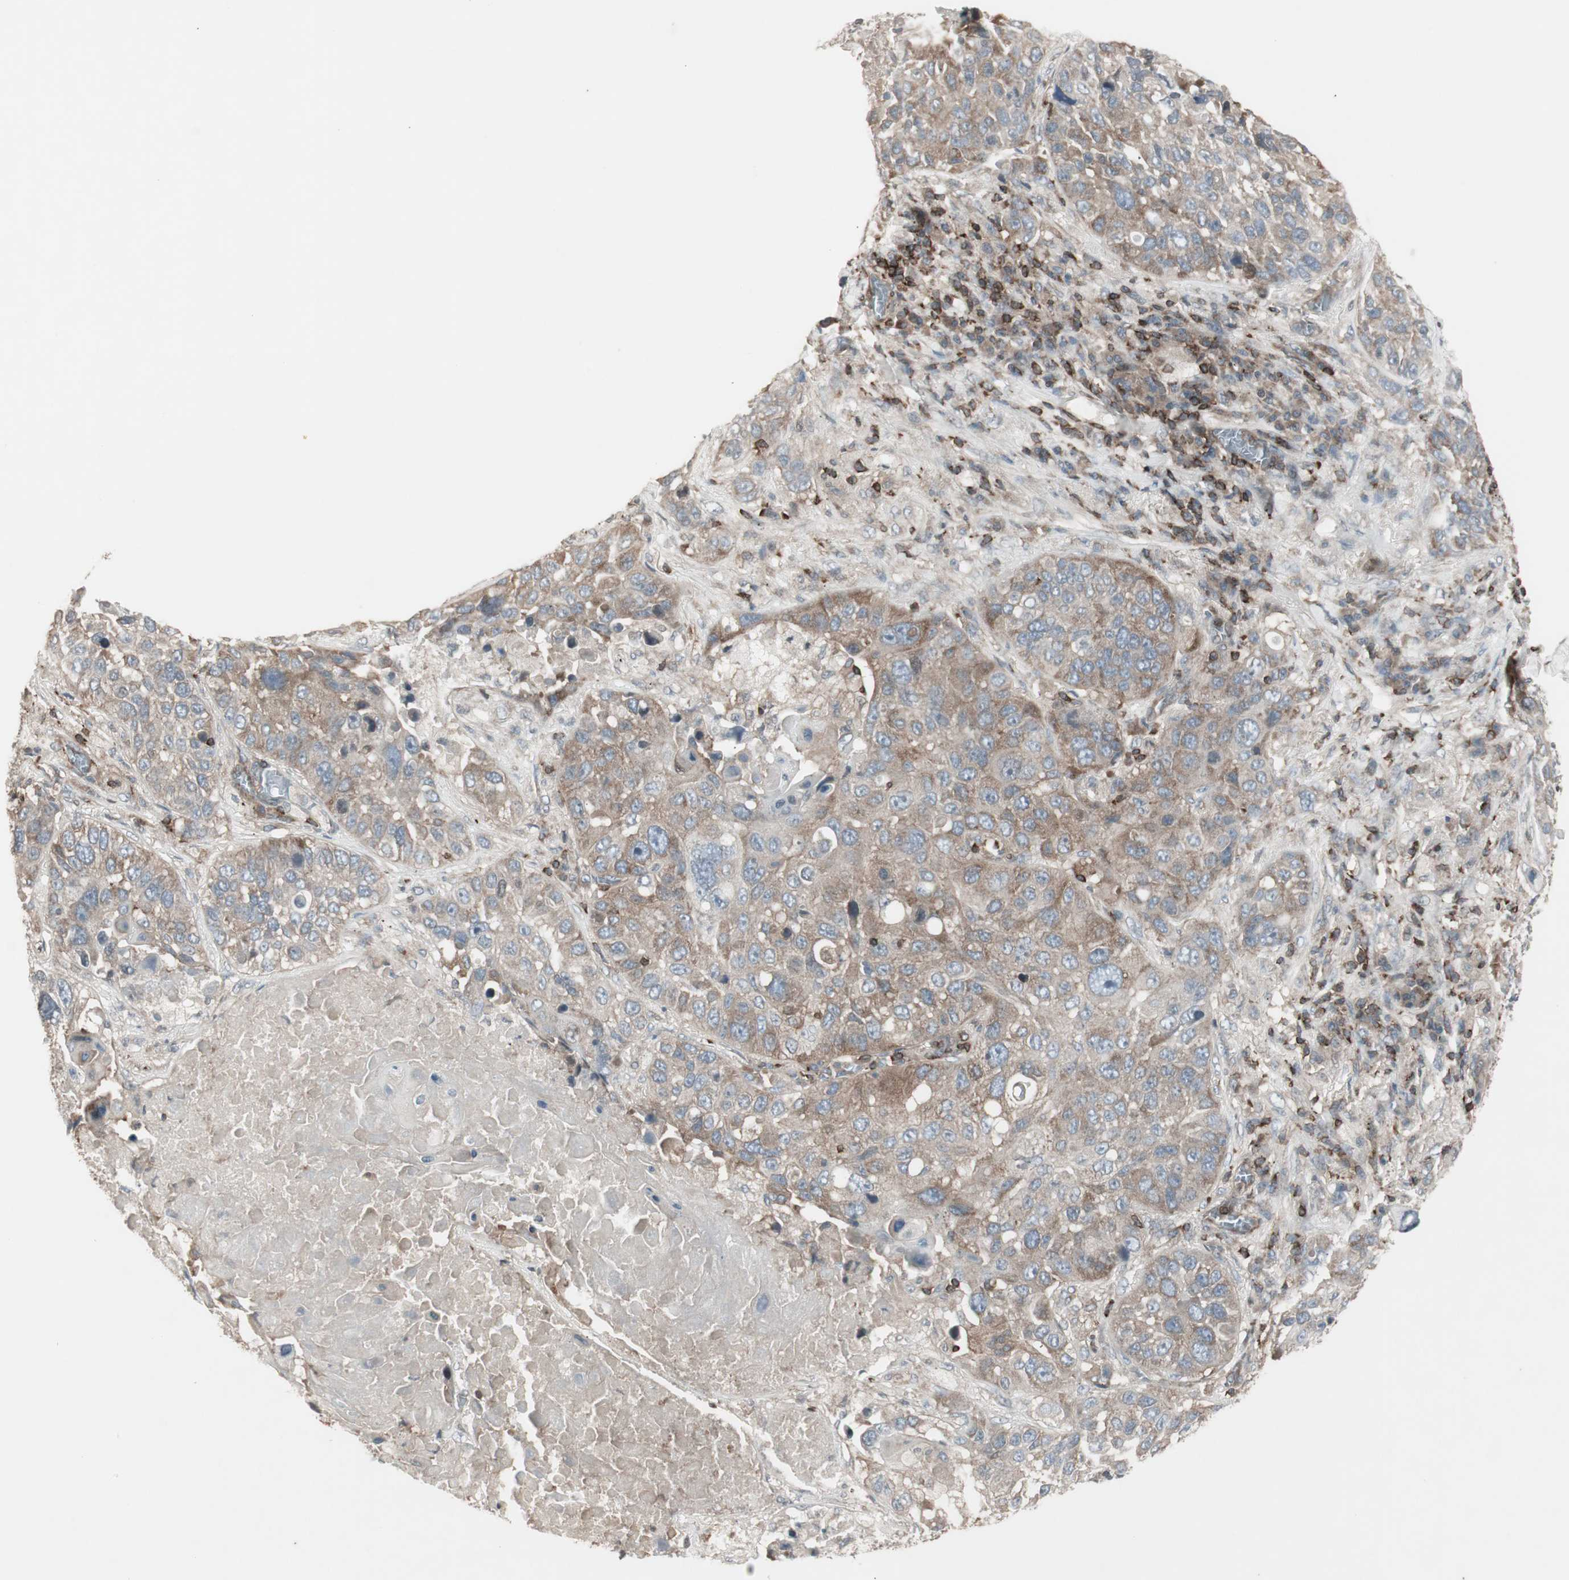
{"staining": {"intensity": "weak", "quantity": ">75%", "location": "cytoplasmic/membranous"}, "tissue": "lung cancer", "cell_type": "Tumor cells", "image_type": "cancer", "snomed": [{"axis": "morphology", "description": "Squamous cell carcinoma, NOS"}, {"axis": "topography", "description": "Lung"}], "caption": "The image displays staining of squamous cell carcinoma (lung), revealing weak cytoplasmic/membranous protein staining (brown color) within tumor cells.", "gene": "ARHGEF1", "patient": {"sex": "male", "age": 57}}